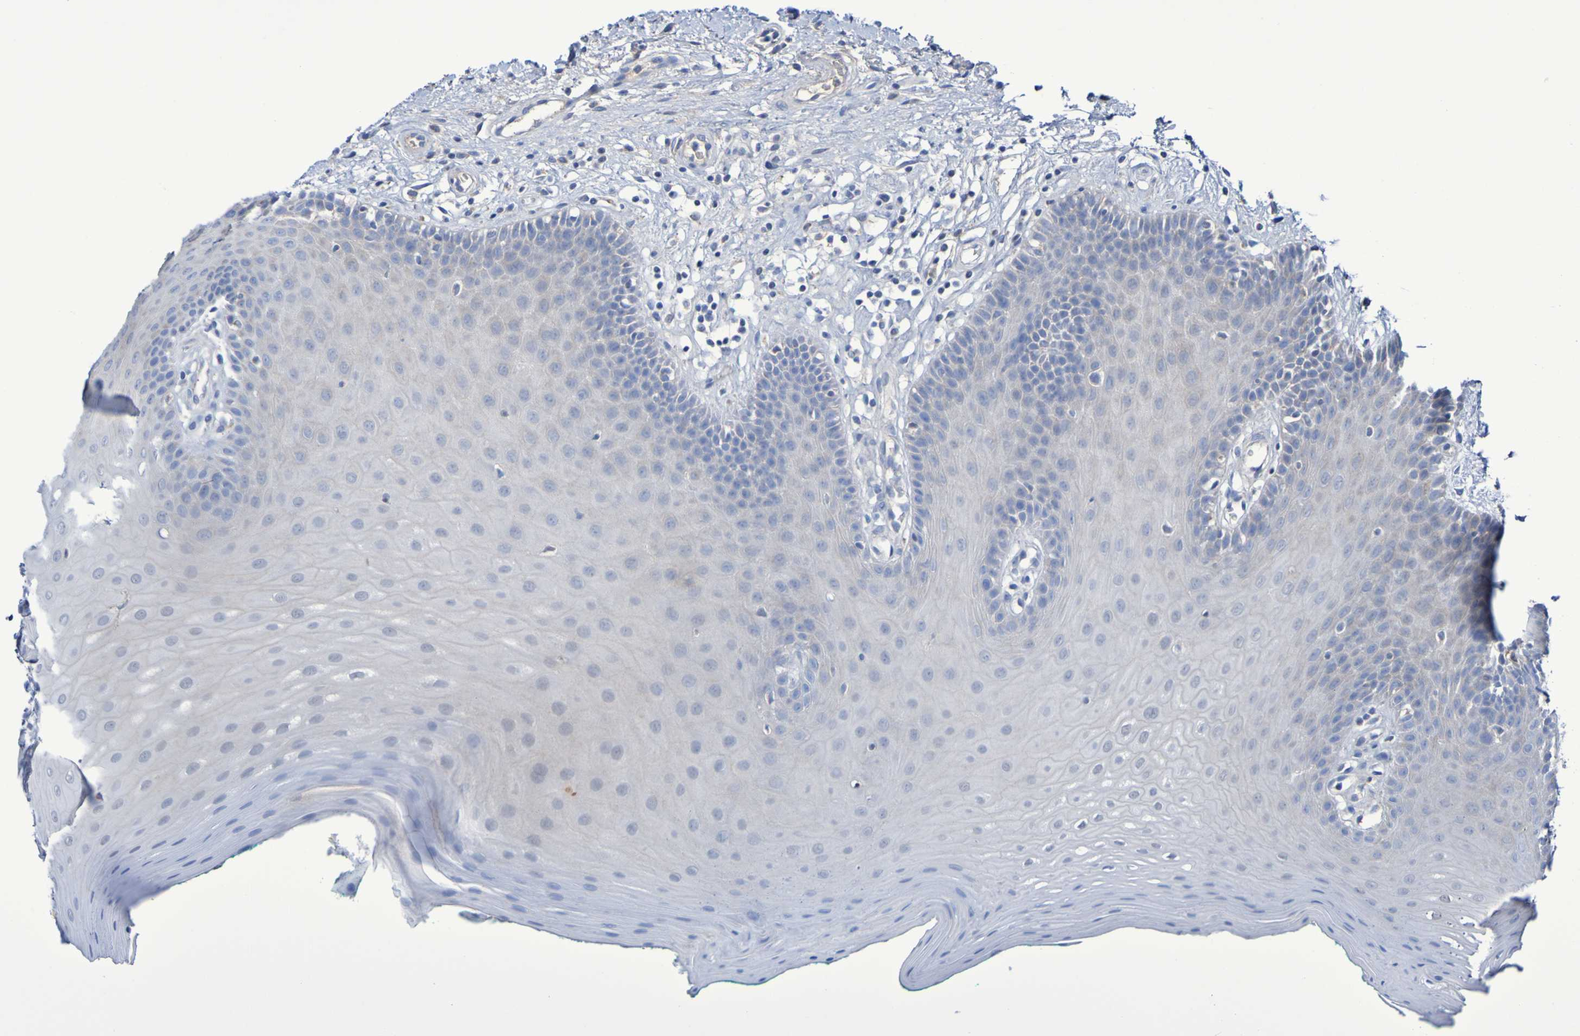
{"staining": {"intensity": "weak", "quantity": "<25%", "location": "cytoplasmic/membranous"}, "tissue": "oral mucosa", "cell_type": "Squamous epithelial cells", "image_type": "normal", "snomed": [{"axis": "morphology", "description": "Normal tissue, NOS"}, {"axis": "topography", "description": "Skeletal muscle"}, {"axis": "topography", "description": "Oral tissue"}], "caption": "Unremarkable oral mucosa was stained to show a protein in brown. There is no significant expression in squamous epithelial cells. (DAB (3,3'-diaminobenzidine) immunohistochemistry, high magnification).", "gene": "CNTN2", "patient": {"sex": "male", "age": 58}}